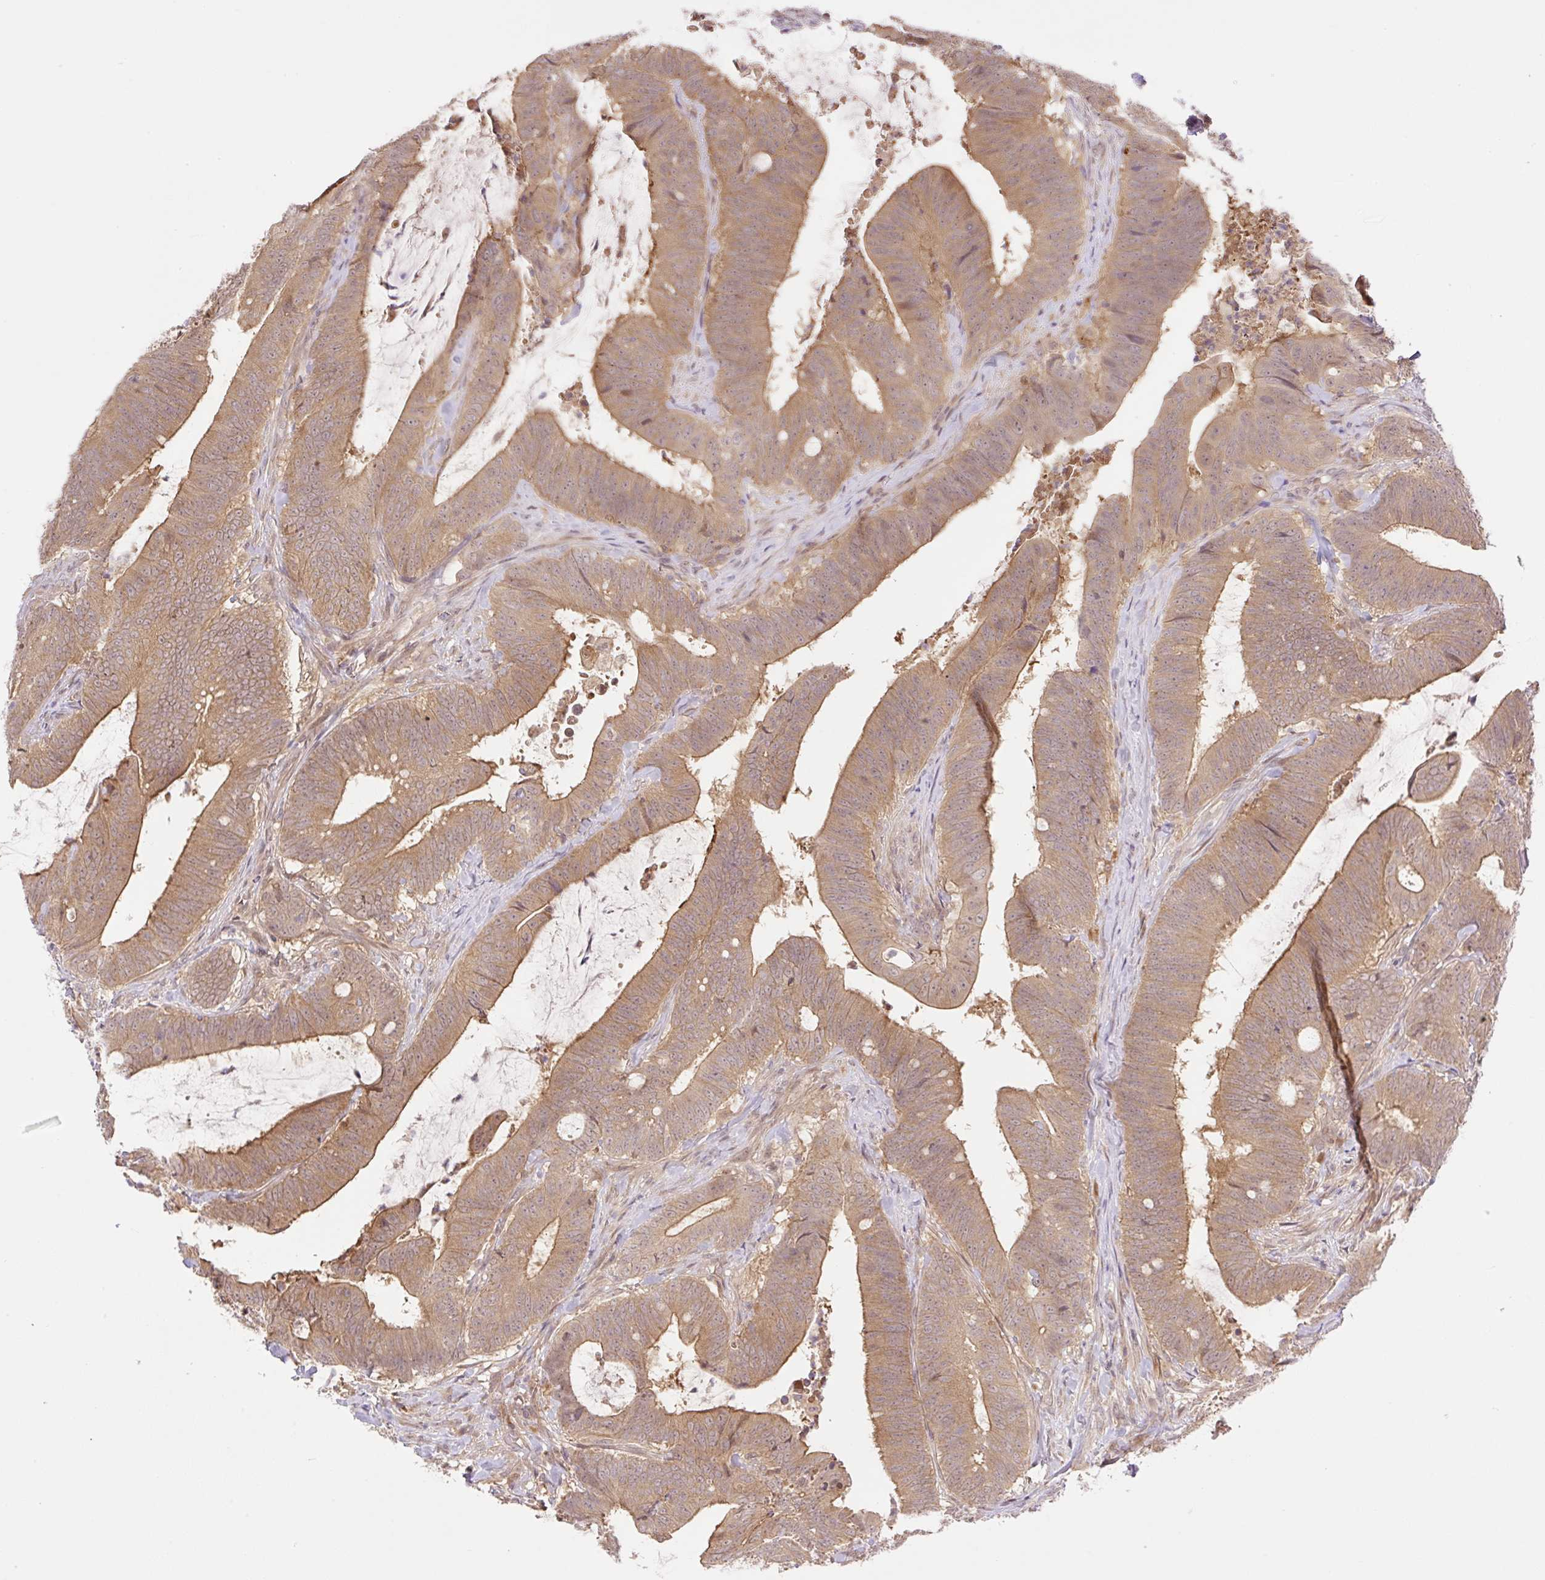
{"staining": {"intensity": "moderate", "quantity": ">75%", "location": "cytoplasmic/membranous"}, "tissue": "colorectal cancer", "cell_type": "Tumor cells", "image_type": "cancer", "snomed": [{"axis": "morphology", "description": "Adenocarcinoma, NOS"}, {"axis": "topography", "description": "Colon"}], "caption": "Immunohistochemistry of colorectal cancer (adenocarcinoma) reveals medium levels of moderate cytoplasmic/membranous staining in about >75% of tumor cells. The staining was performed using DAB (3,3'-diaminobenzidine) to visualize the protein expression in brown, while the nuclei were stained in blue with hematoxylin (Magnification: 20x).", "gene": "VPS25", "patient": {"sex": "female", "age": 43}}